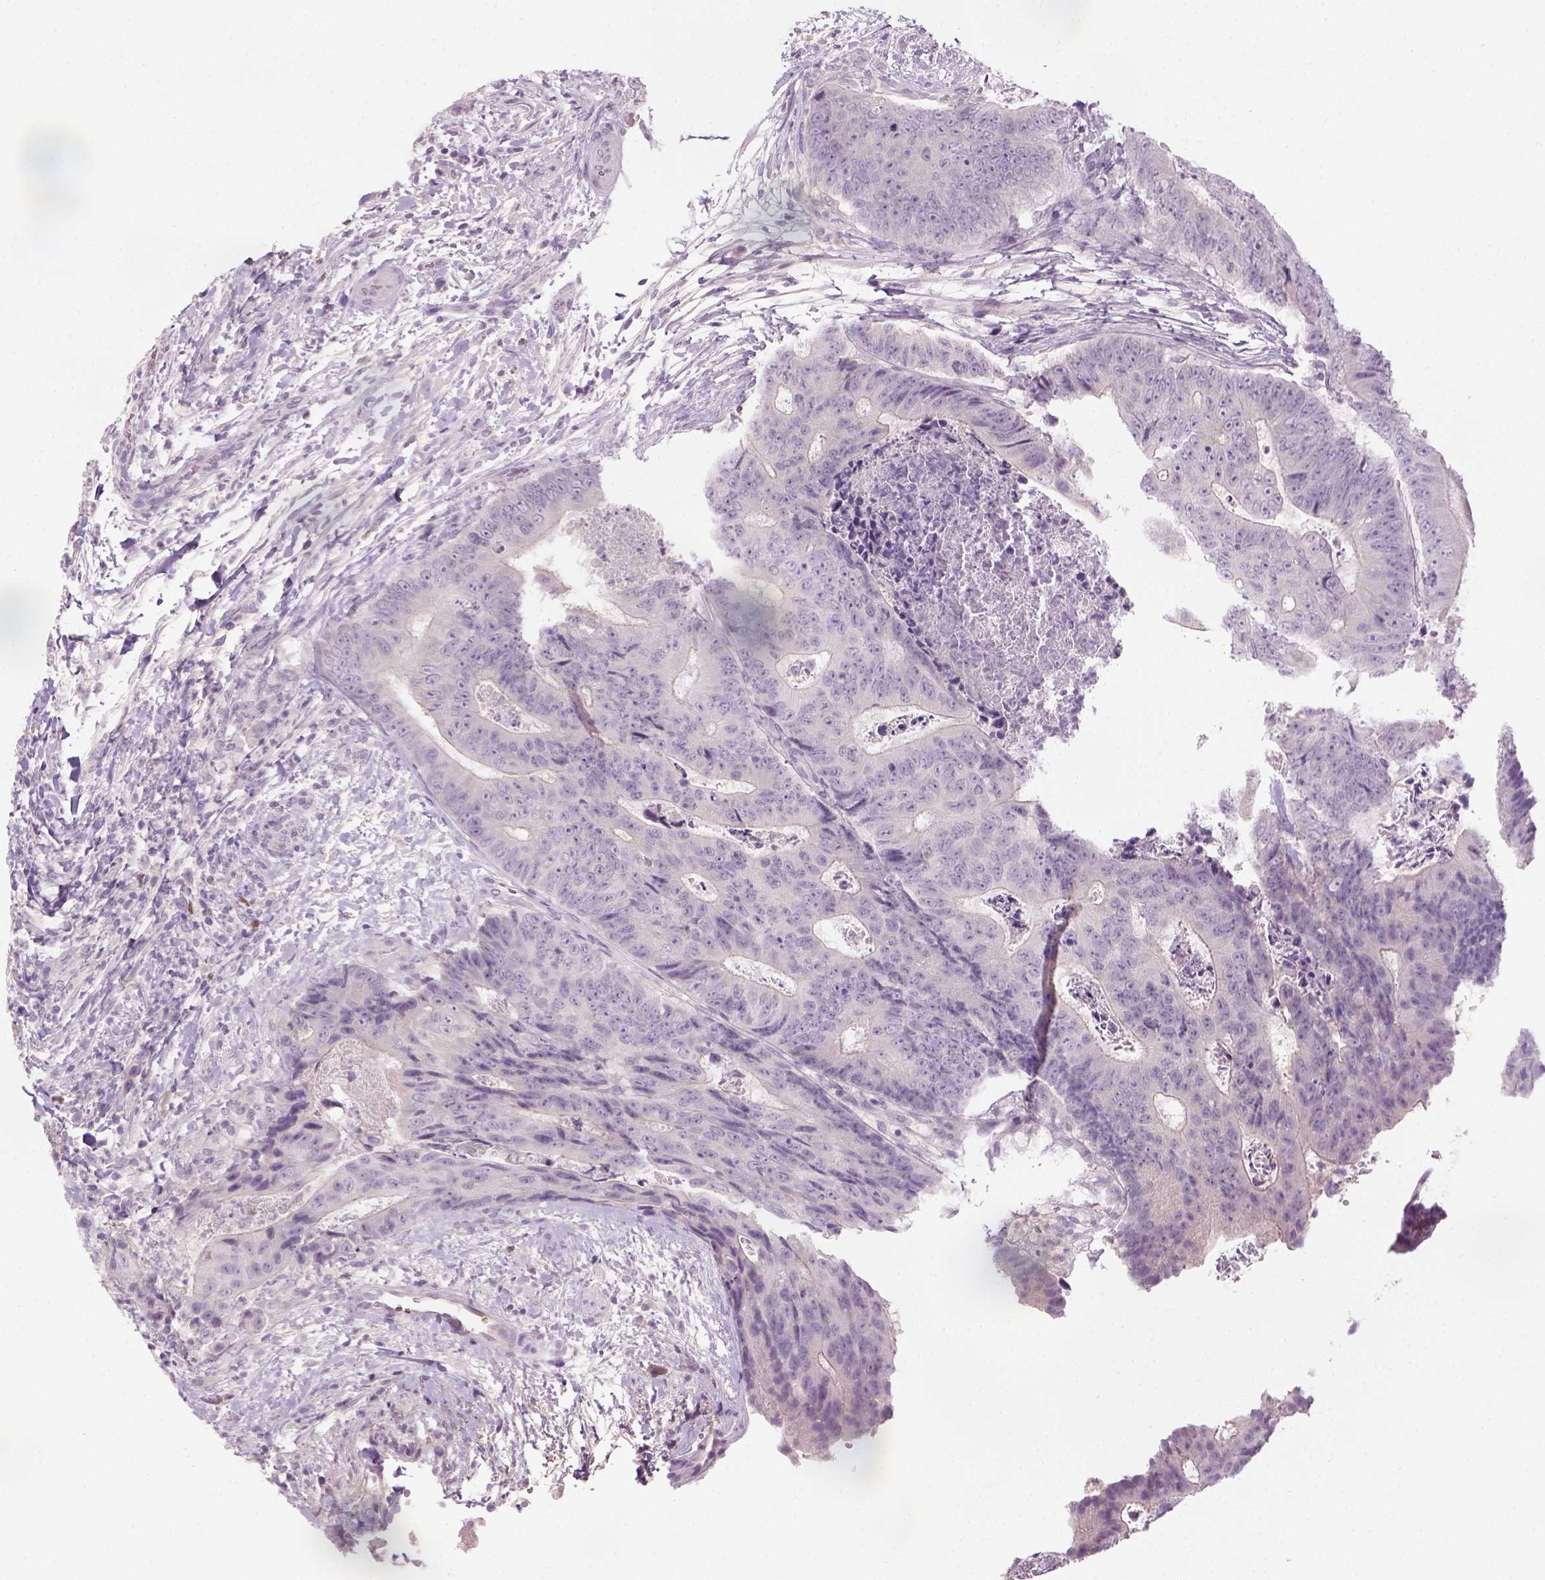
{"staining": {"intensity": "negative", "quantity": "none", "location": "none"}, "tissue": "colorectal cancer", "cell_type": "Tumor cells", "image_type": "cancer", "snomed": [{"axis": "morphology", "description": "Adenocarcinoma, NOS"}, {"axis": "topography", "description": "Colon"}], "caption": "Tumor cells are negative for brown protein staining in colorectal cancer (adenocarcinoma). The staining was performed using DAB (3,3'-diaminobenzidine) to visualize the protein expression in brown, while the nuclei were stained in blue with hematoxylin (Magnification: 20x).", "gene": "GFI1B", "patient": {"sex": "female", "age": 48}}